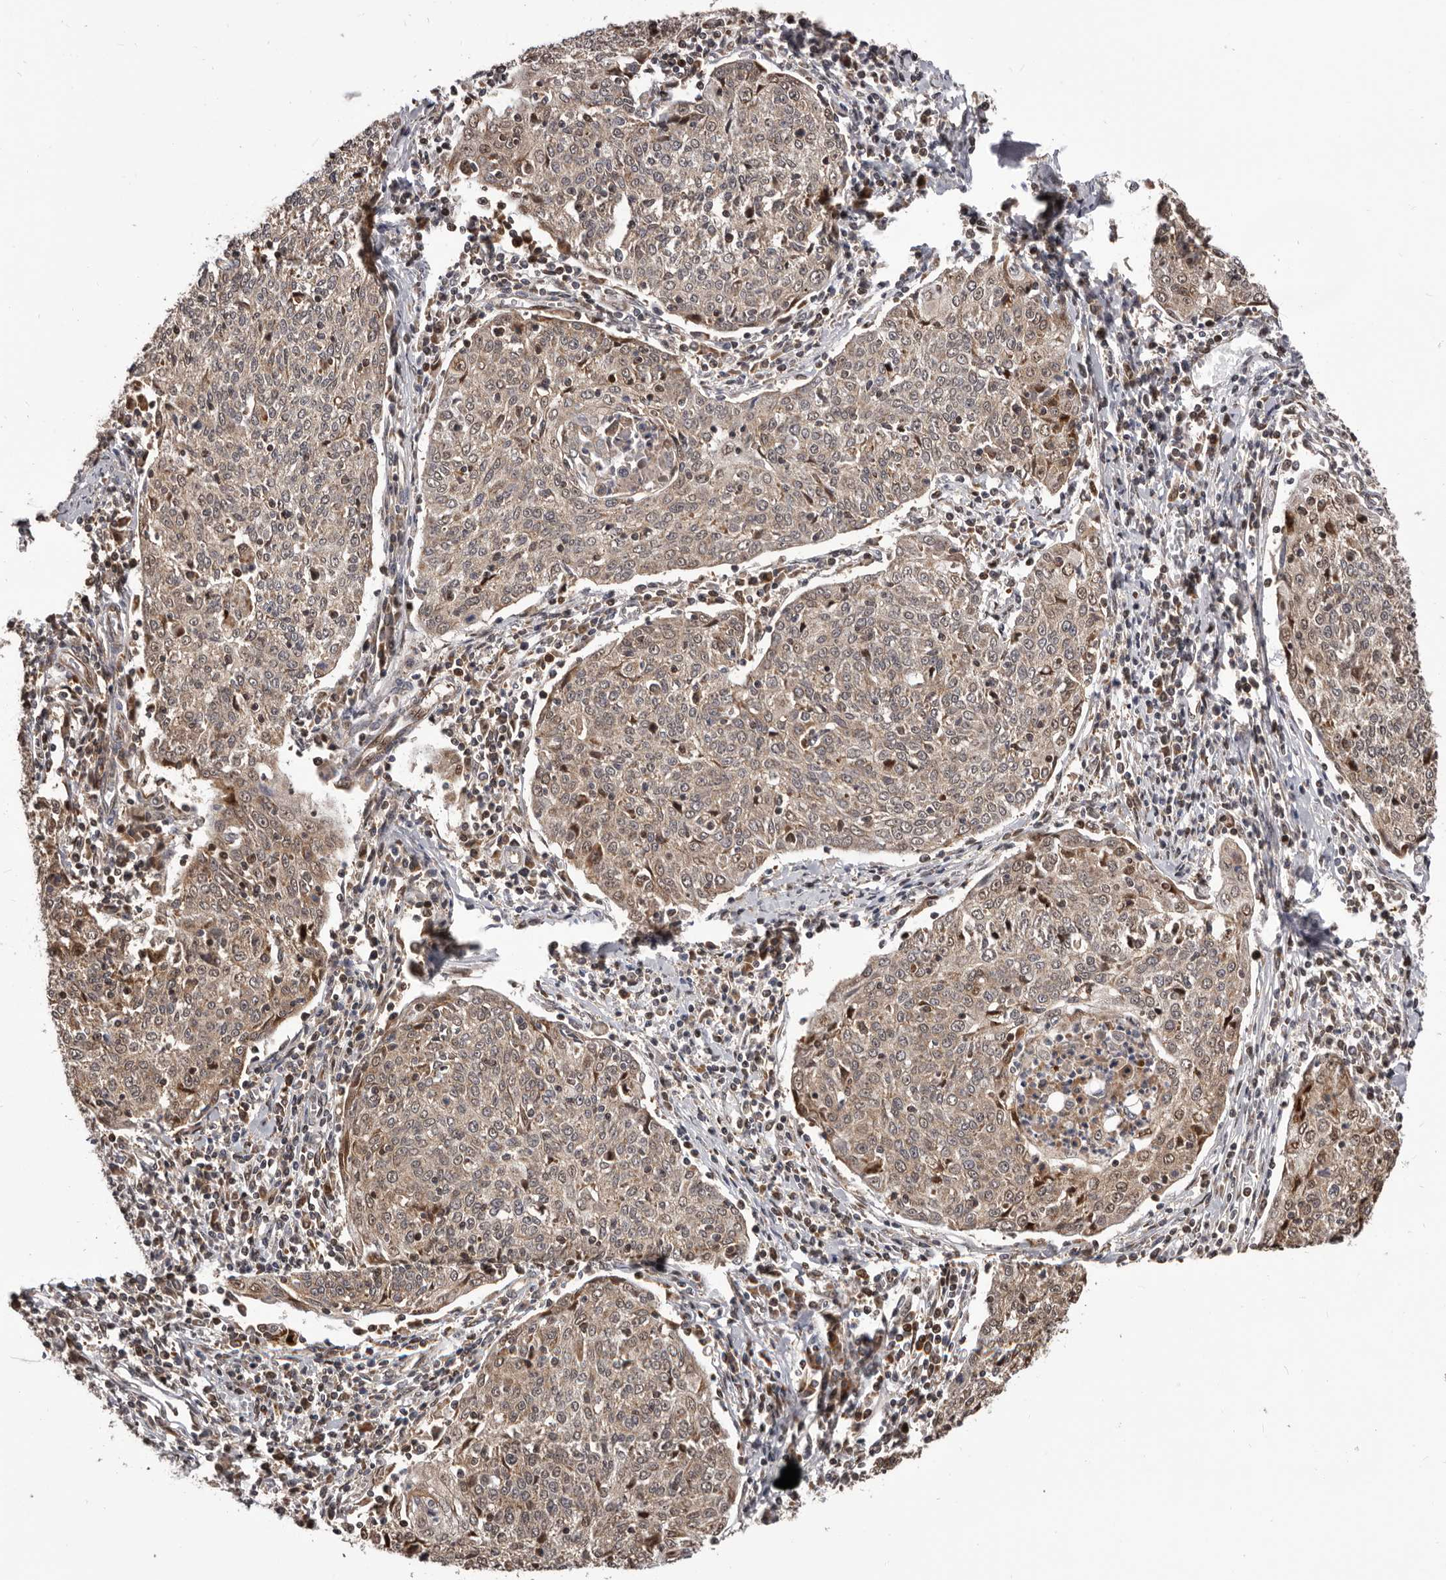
{"staining": {"intensity": "weak", "quantity": ">75%", "location": "cytoplasmic/membranous,nuclear"}, "tissue": "cervical cancer", "cell_type": "Tumor cells", "image_type": "cancer", "snomed": [{"axis": "morphology", "description": "Squamous cell carcinoma, NOS"}, {"axis": "topography", "description": "Cervix"}], "caption": "A brown stain labels weak cytoplasmic/membranous and nuclear positivity of a protein in human squamous cell carcinoma (cervical) tumor cells.", "gene": "MAP3K14", "patient": {"sex": "female", "age": 48}}